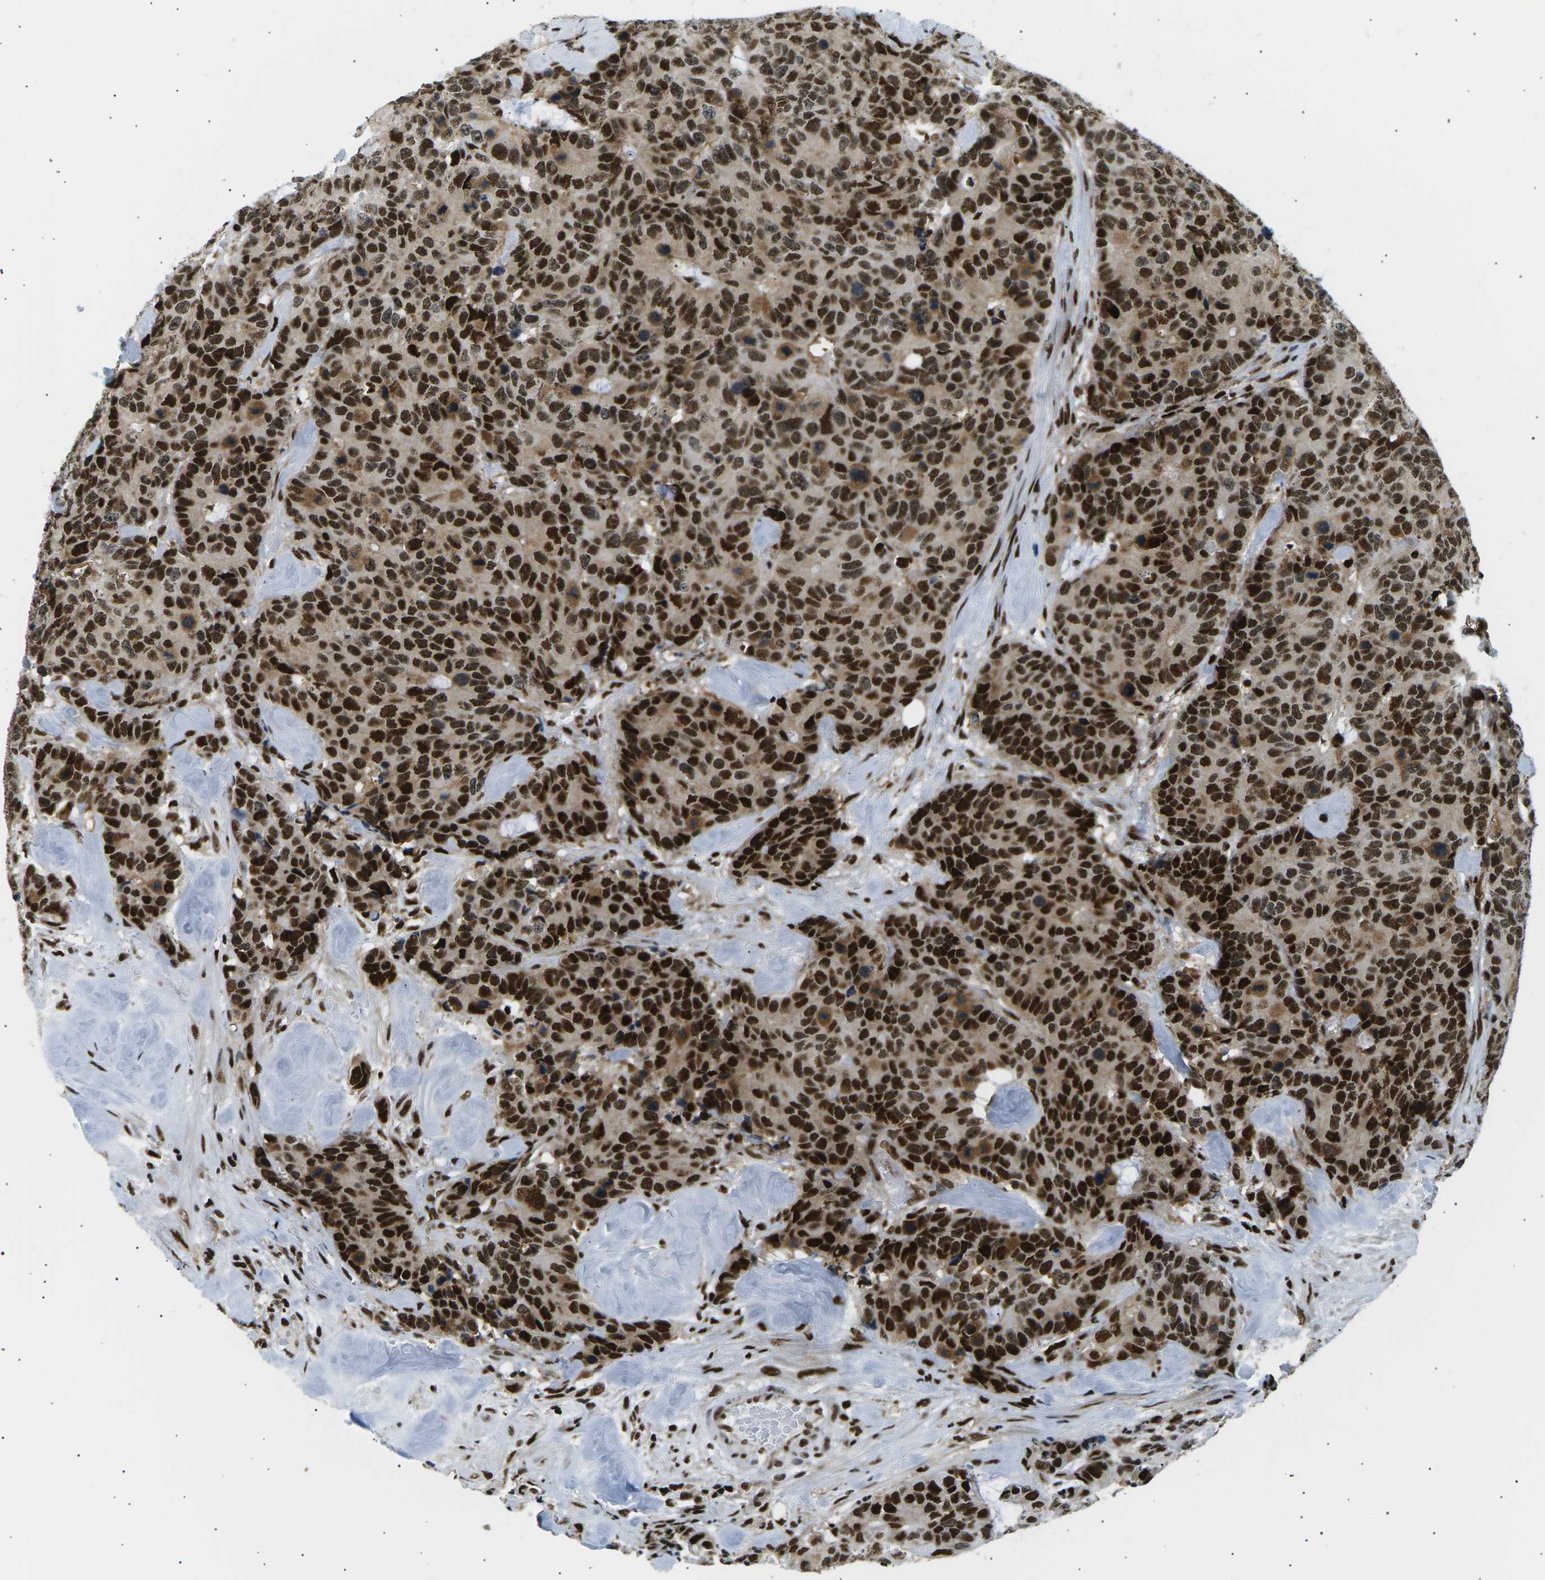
{"staining": {"intensity": "strong", "quantity": ">75%", "location": "cytoplasmic/membranous,nuclear"}, "tissue": "colorectal cancer", "cell_type": "Tumor cells", "image_type": "cancer", "snomed": [{"axis": "morphology", "description": "Adenocarcinoma, NOS"}, {"axis": "topography", "description": "Colon"}], "caption": "This is an image of IHC staining of colorectal cancer (adenocarcinoma), which shows strong positivity in the cytoplasmic/membranous and nuclear of tumor cells.", "gene": "RPA2", "patient": {"sex": "female", "age": 86}}